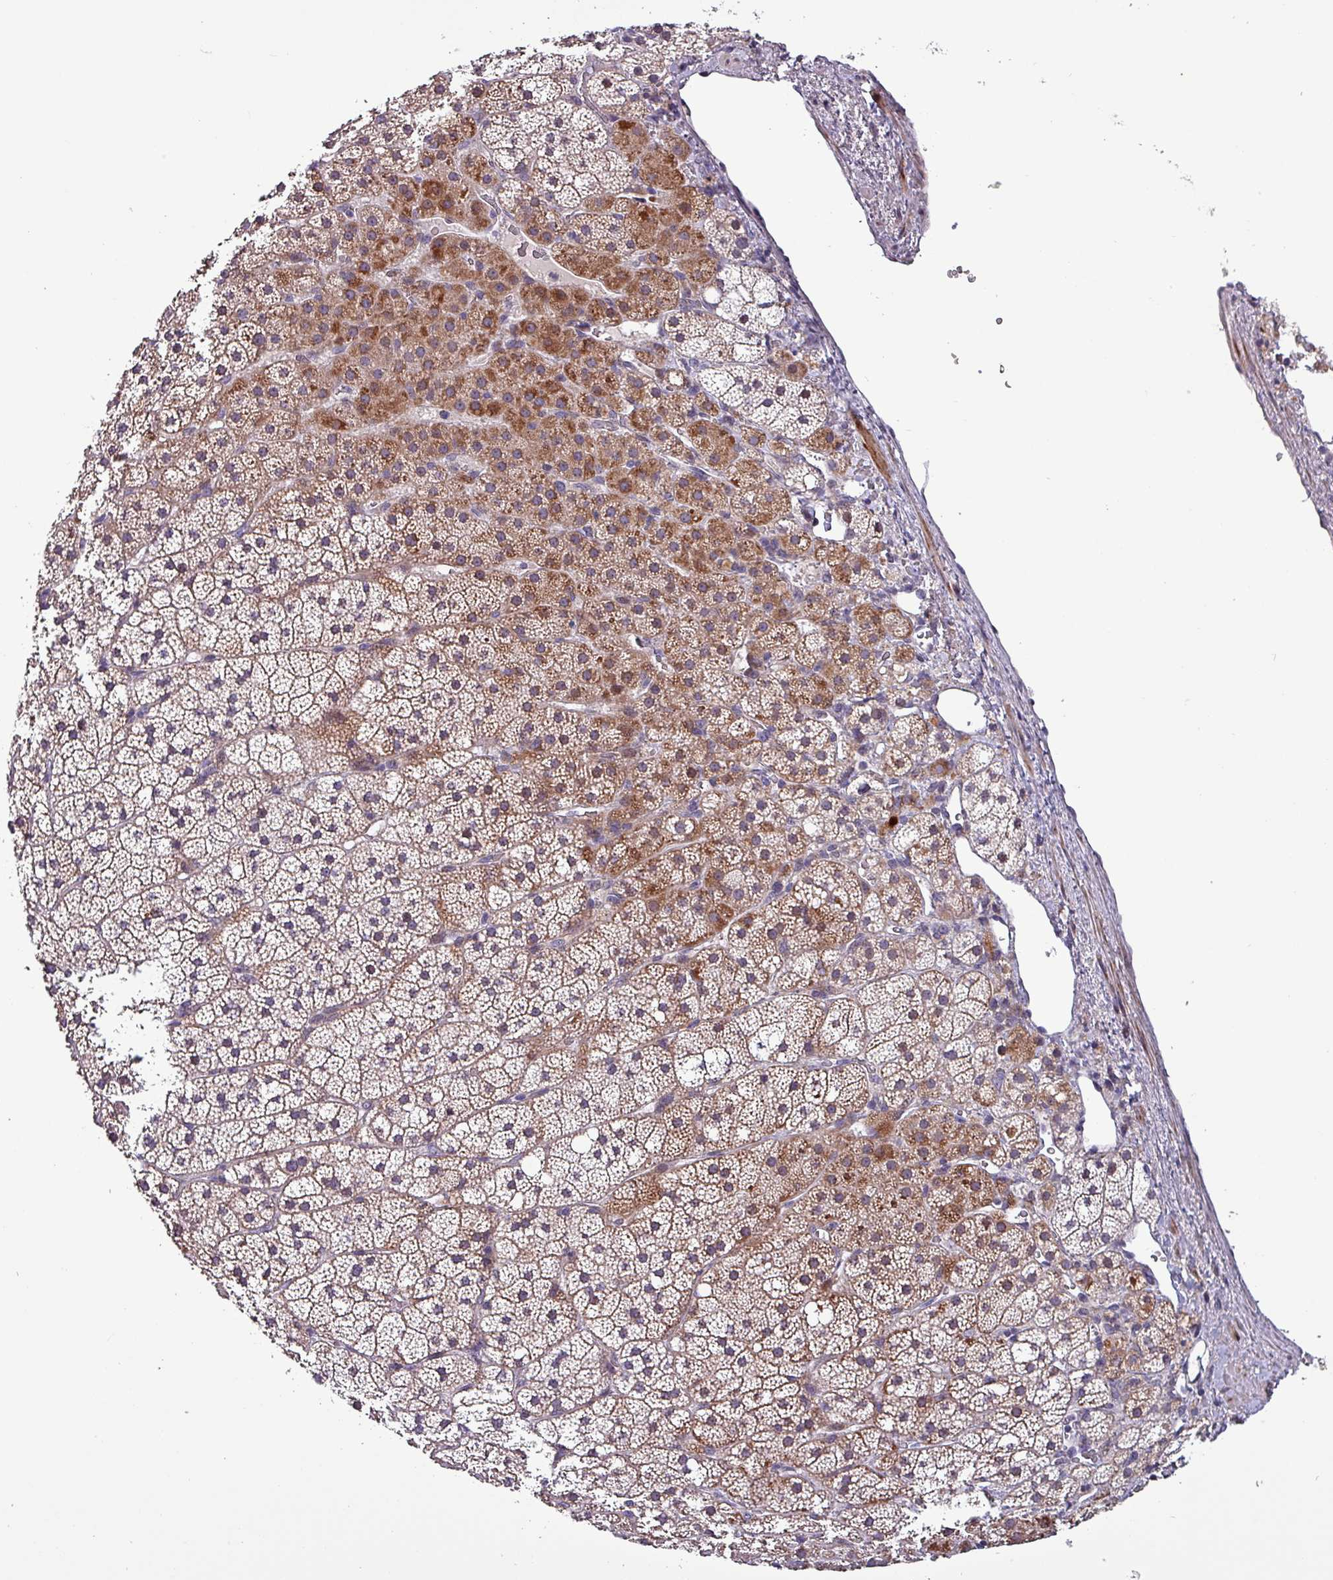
{"staining": {"intensity": "moderate", "quantity": "25%-75%", "location": "cytoplasmic/membranous"}, "tissue": "adrenal gland", "cell_type": "Glandular cells", "image_type": "normal", "snomed": [{"axis": "morphology", "description": "Normal tissue, NOS"}, {"axis": "topography", "description": "Adrenal gland"}], "caption": "Immunohistochemistry (IHC) (DAB (3,3'-diaminobenzidine)) staining of unremarkable adrenal gland shows moderate cytoplasmic/membranous protein expression in about 25%-75% of glandular cells.", "gene": "GRAPL", "patient": {"sex": "male", "age": 53}}